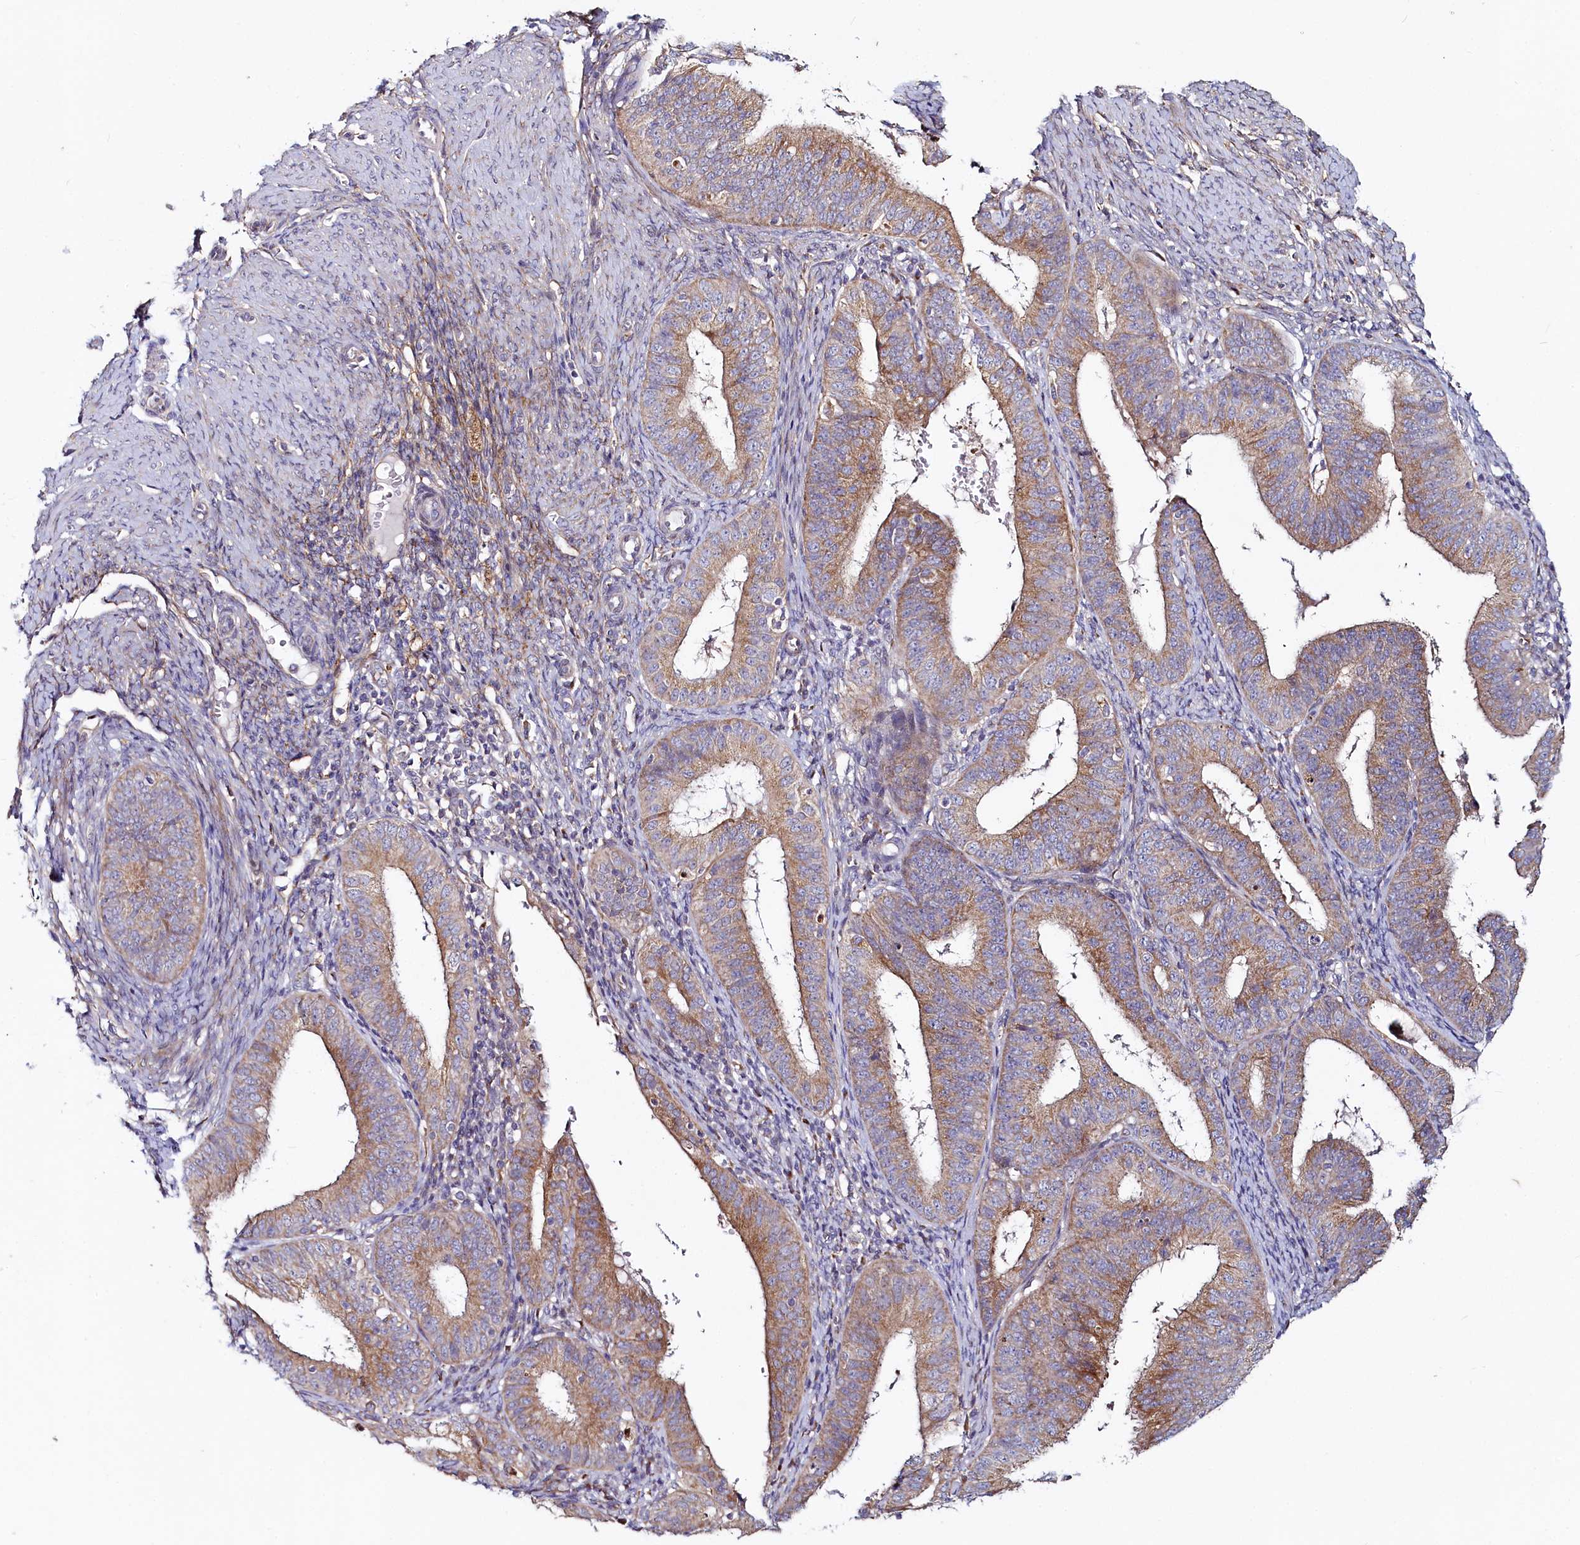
{"staining": {"intensity": "moderate", "quantity": ">75%", "location": "cytoplasmic/membranous"}, "tissue": "endometrial cancer", "cell_type": "Tumor cells", "image_type": "cancer", "snomed": [{"axis": "morphology", "description": "Adenocarcinoma, NOS"}, {"axis": "topography", "description": "Endometrium"}], "caption": "Moderate cytoplasmic/membranous expression is present in approximately >75% of tumor cells in endometrial cancer (adenocarcinoma).", "gene": "ADCY2", "patient": {"sex": "female", "age": 51}}